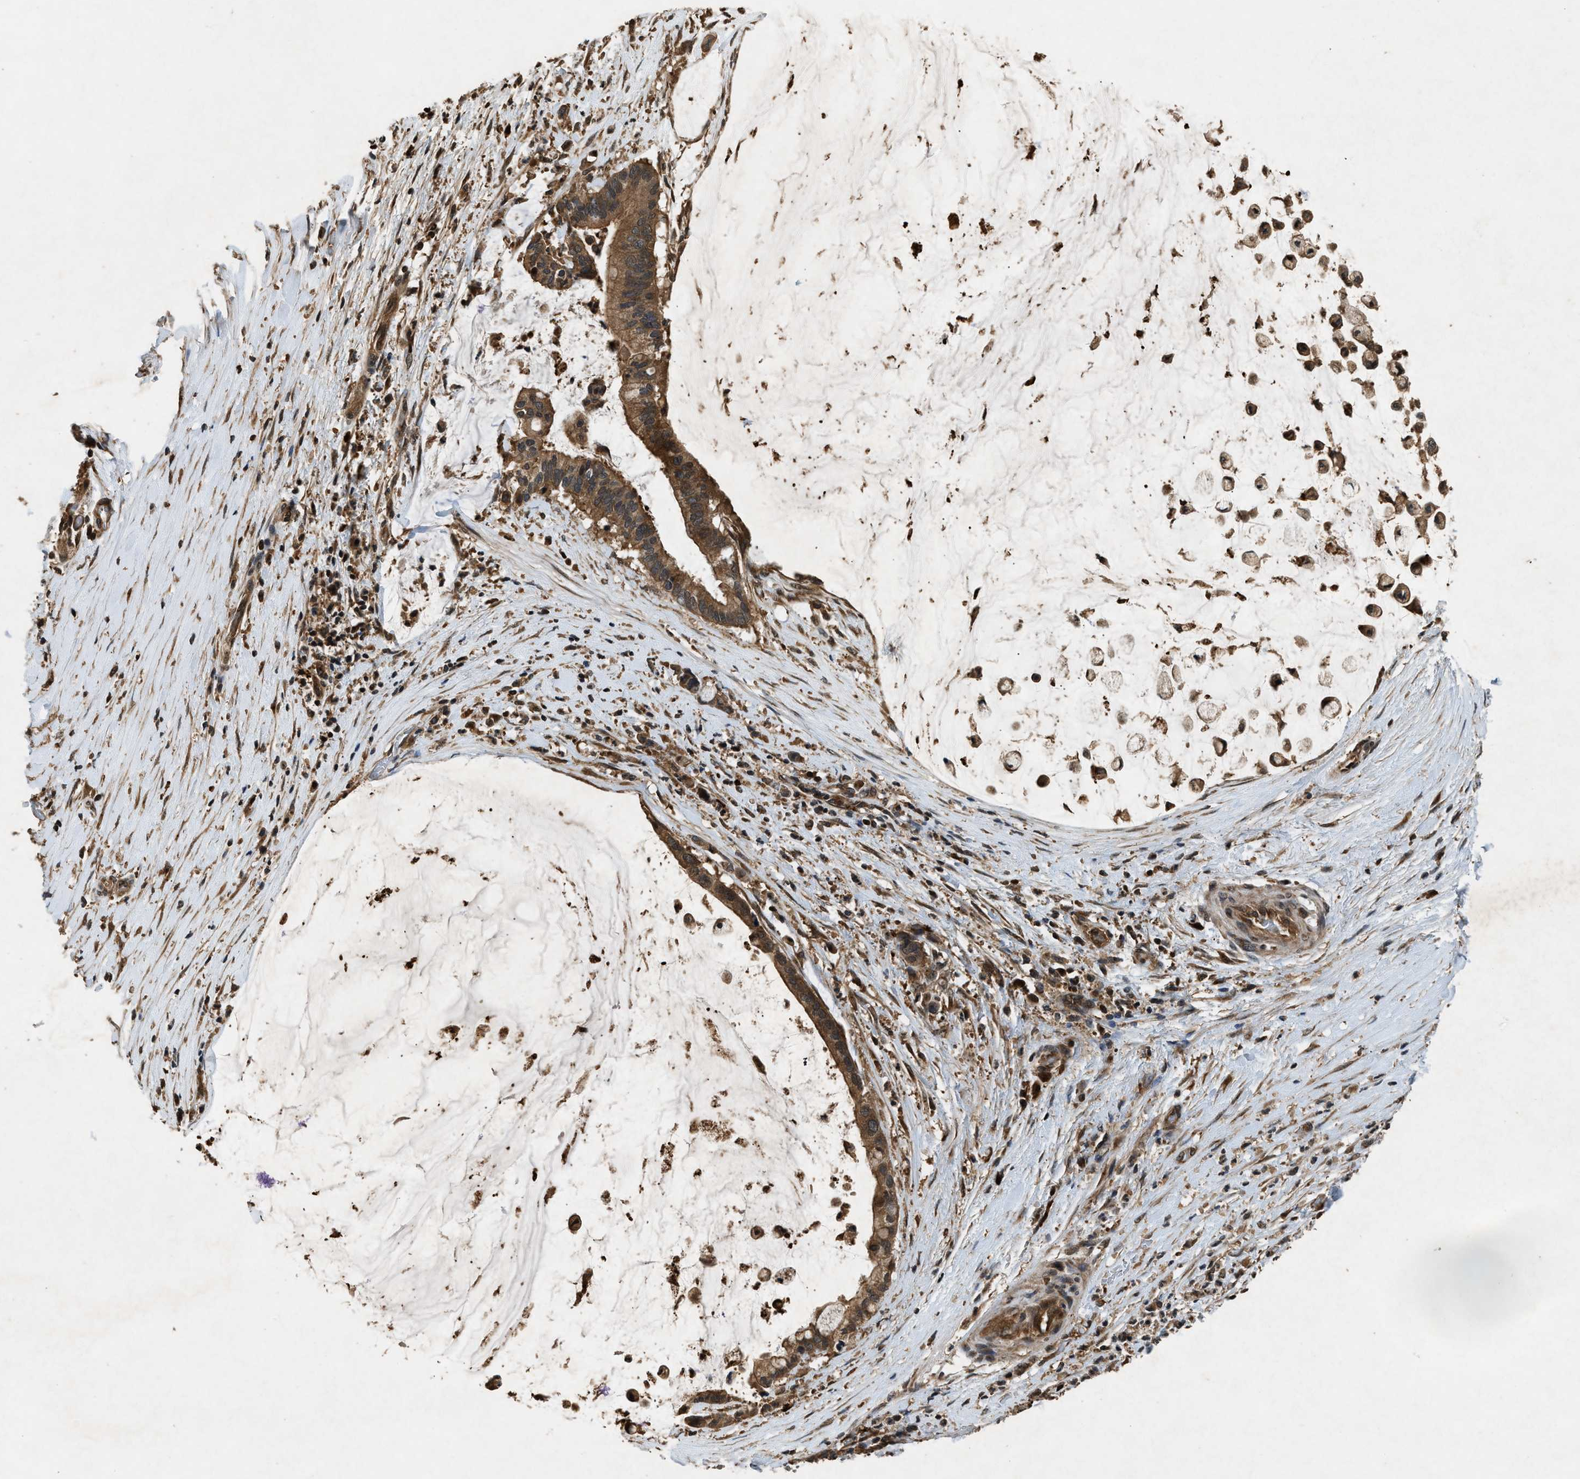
{"staining": {"intensity": "moderate", "quantity": ">75%", "location": "cytoplasmic/membranous"}, "tissue": "pancreatic cancer", "cell_type": "Tumor cells", "image_type": "cancer", "snomed": [{"axis": "morphology", "description": "Adenocarcinoma, NOS"}, {"axis": "topography", "description": "Pancreas"}], "caption": "This is an image of immunohistochemistry (IHC) staining of pancreatic cancer, which shows moderate positivity in the cytoplasmic/membranous of tumor cells.", "gene": "RPS6KB1", "patient": {"sex": "male", "age": 41}}